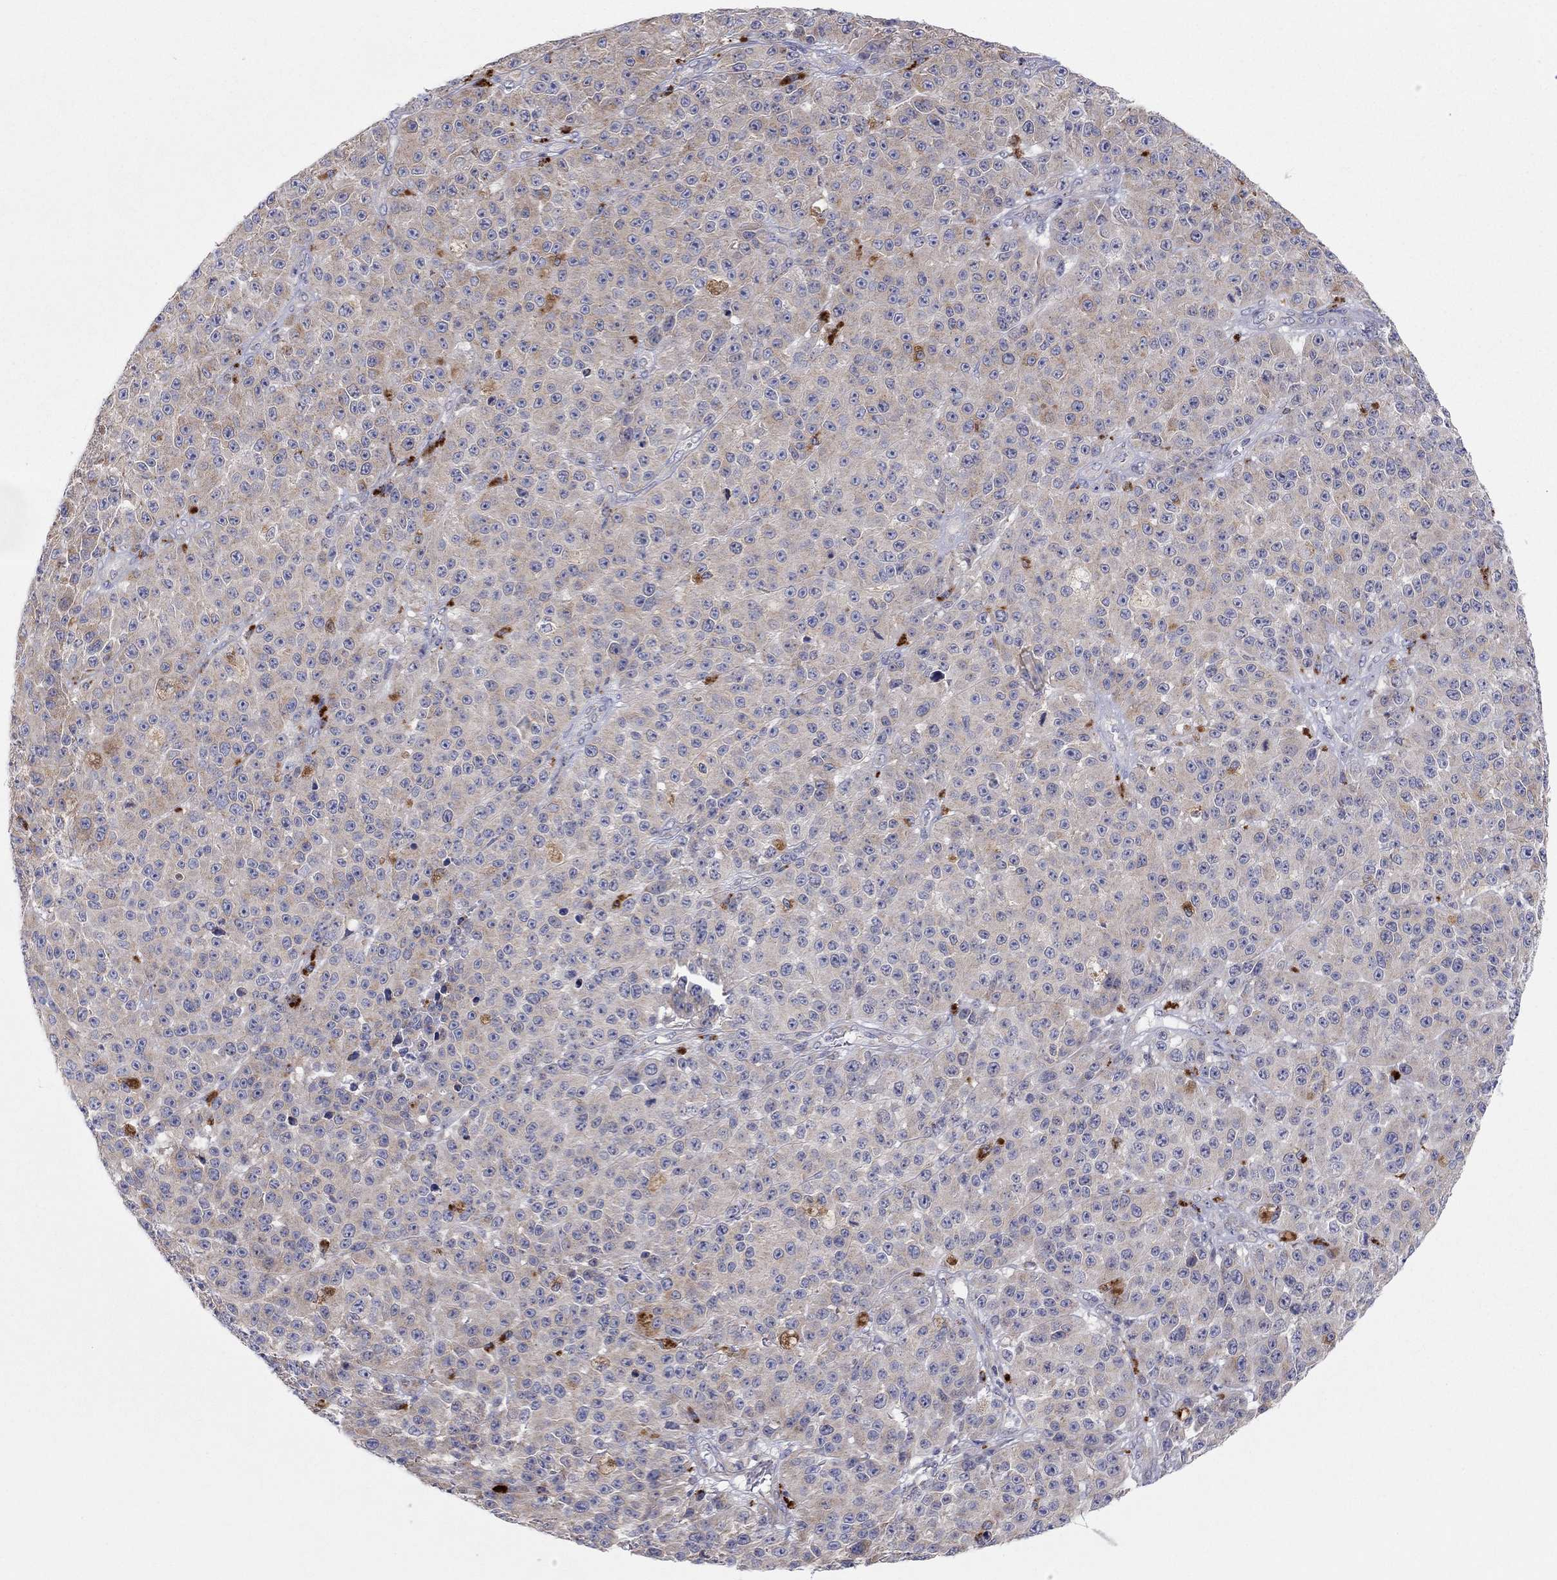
{"staining": {"intensity": "weak", "quantity": "<25%", "location": "cytoplasmic/membranous"}, "tissue": "melanoma", "cell_type": "Tumor cells", "image_type": "cancer", "snomed": [{"axis": "morphology", "description": "Malignant melanoma, NOS"}, {"axis": "topography", "description": "Skin"}], "caption": "High magnification brightfield microscopy of melanoma stained with DAB (brown) and counterstained with hematoxylin (blue): tumor cells show no significant positivity.", "gene": "BCO2", "patient": {"sex": "female", "age": 58}}